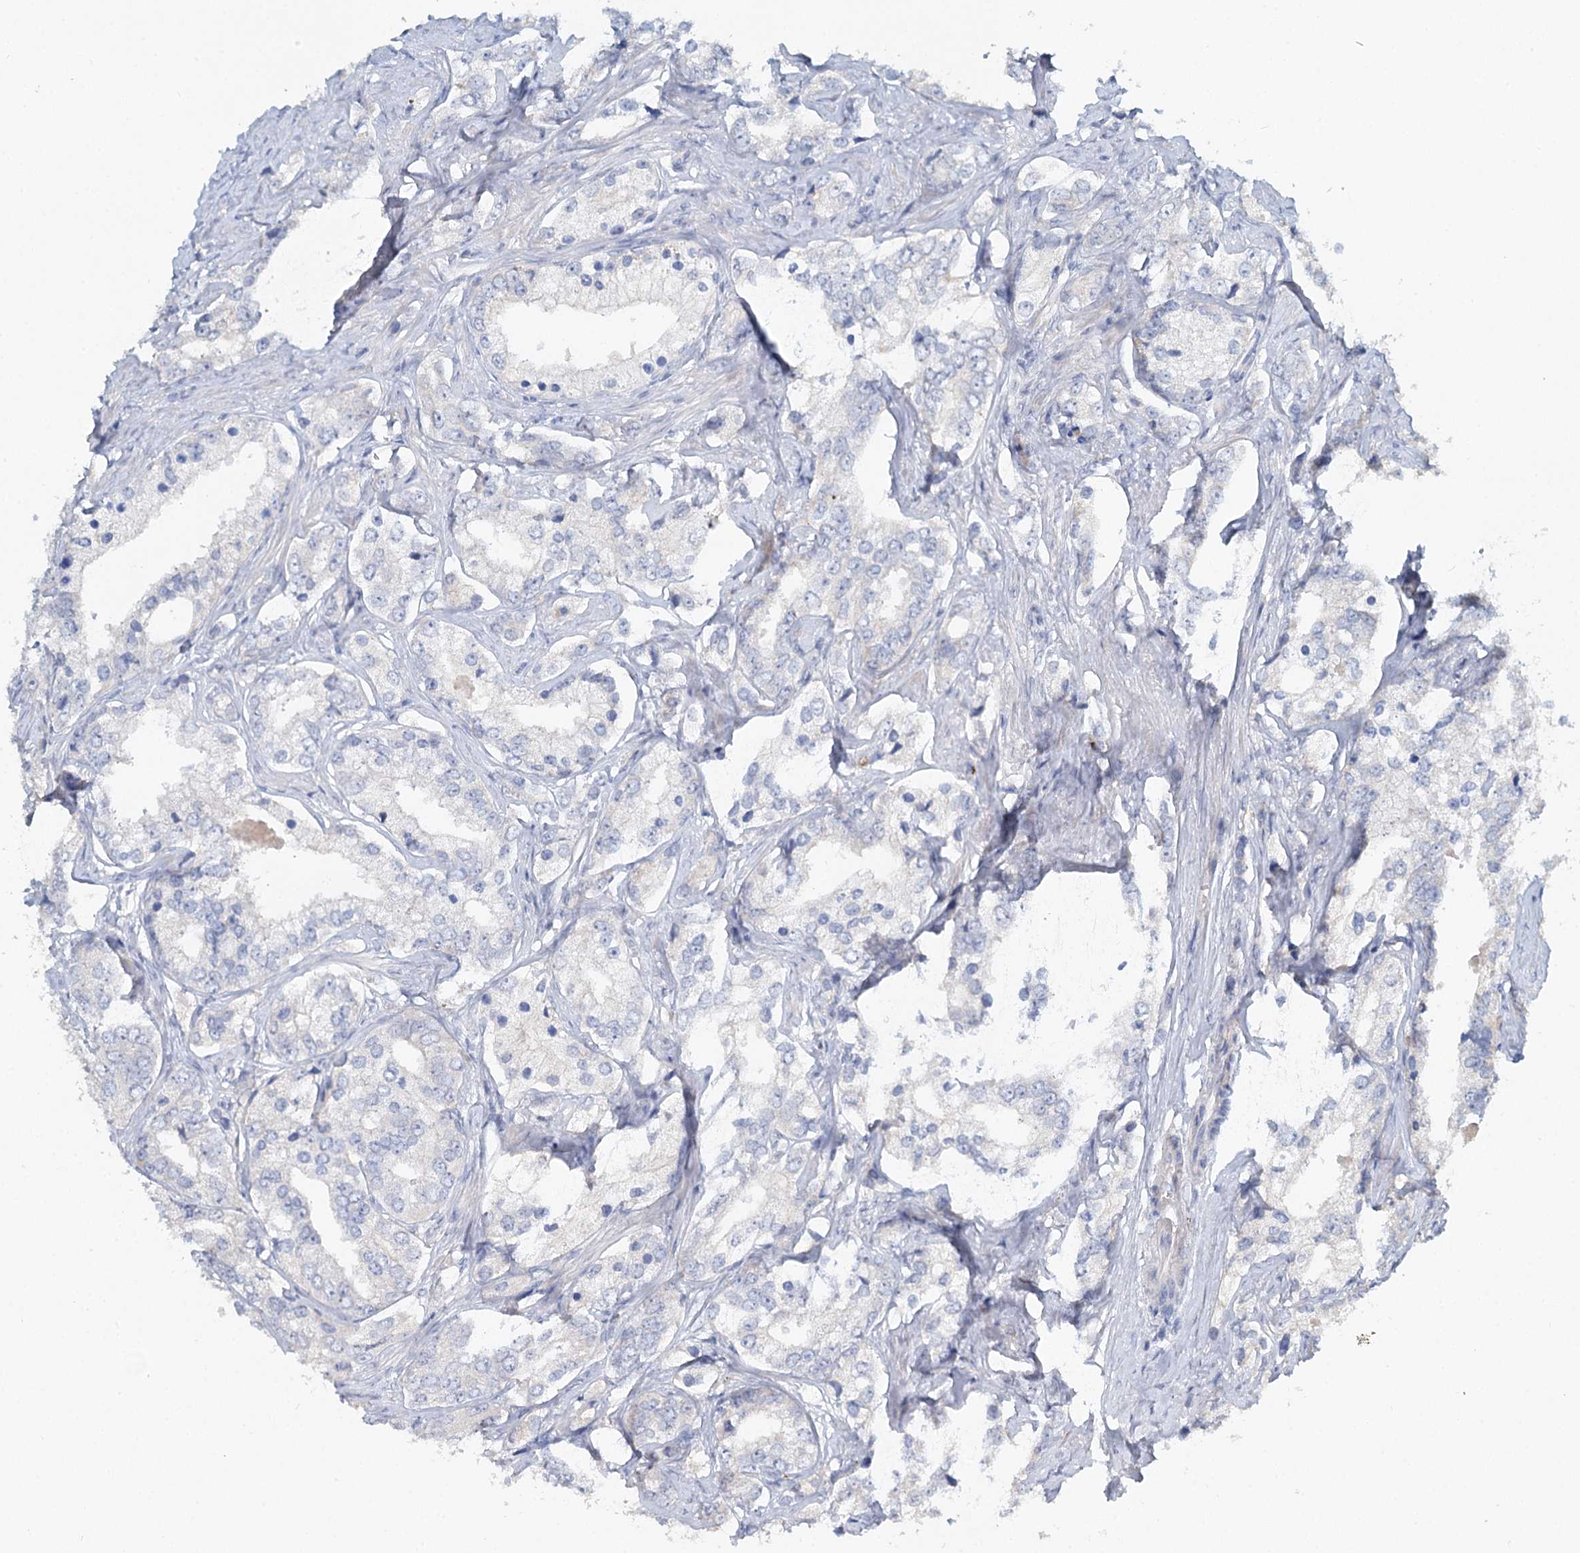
{"staining": {"intensity": "negative", "quantity": "none", "location": "none"}, "tissue": "prostate cancer", "cell_type": "Tumor cells", "image_type": "cancer", "snomed": [{"axis": "morphology", "description": "Adenocarcinoma, High grade"}, {"axis": "topography", "description": "Prostate"}], "caption": "DAB (3,3'-diaminobenzidine) immunohistochemical staining of human prostate cancer reveals no significant expression in tumor cells. (DAB (3,3'-diaminobenzidine) immunohistochemistry (IHC), high magnification).", "gene": "ALKBH8", "patient": {"sex": "male", "age": 66}}